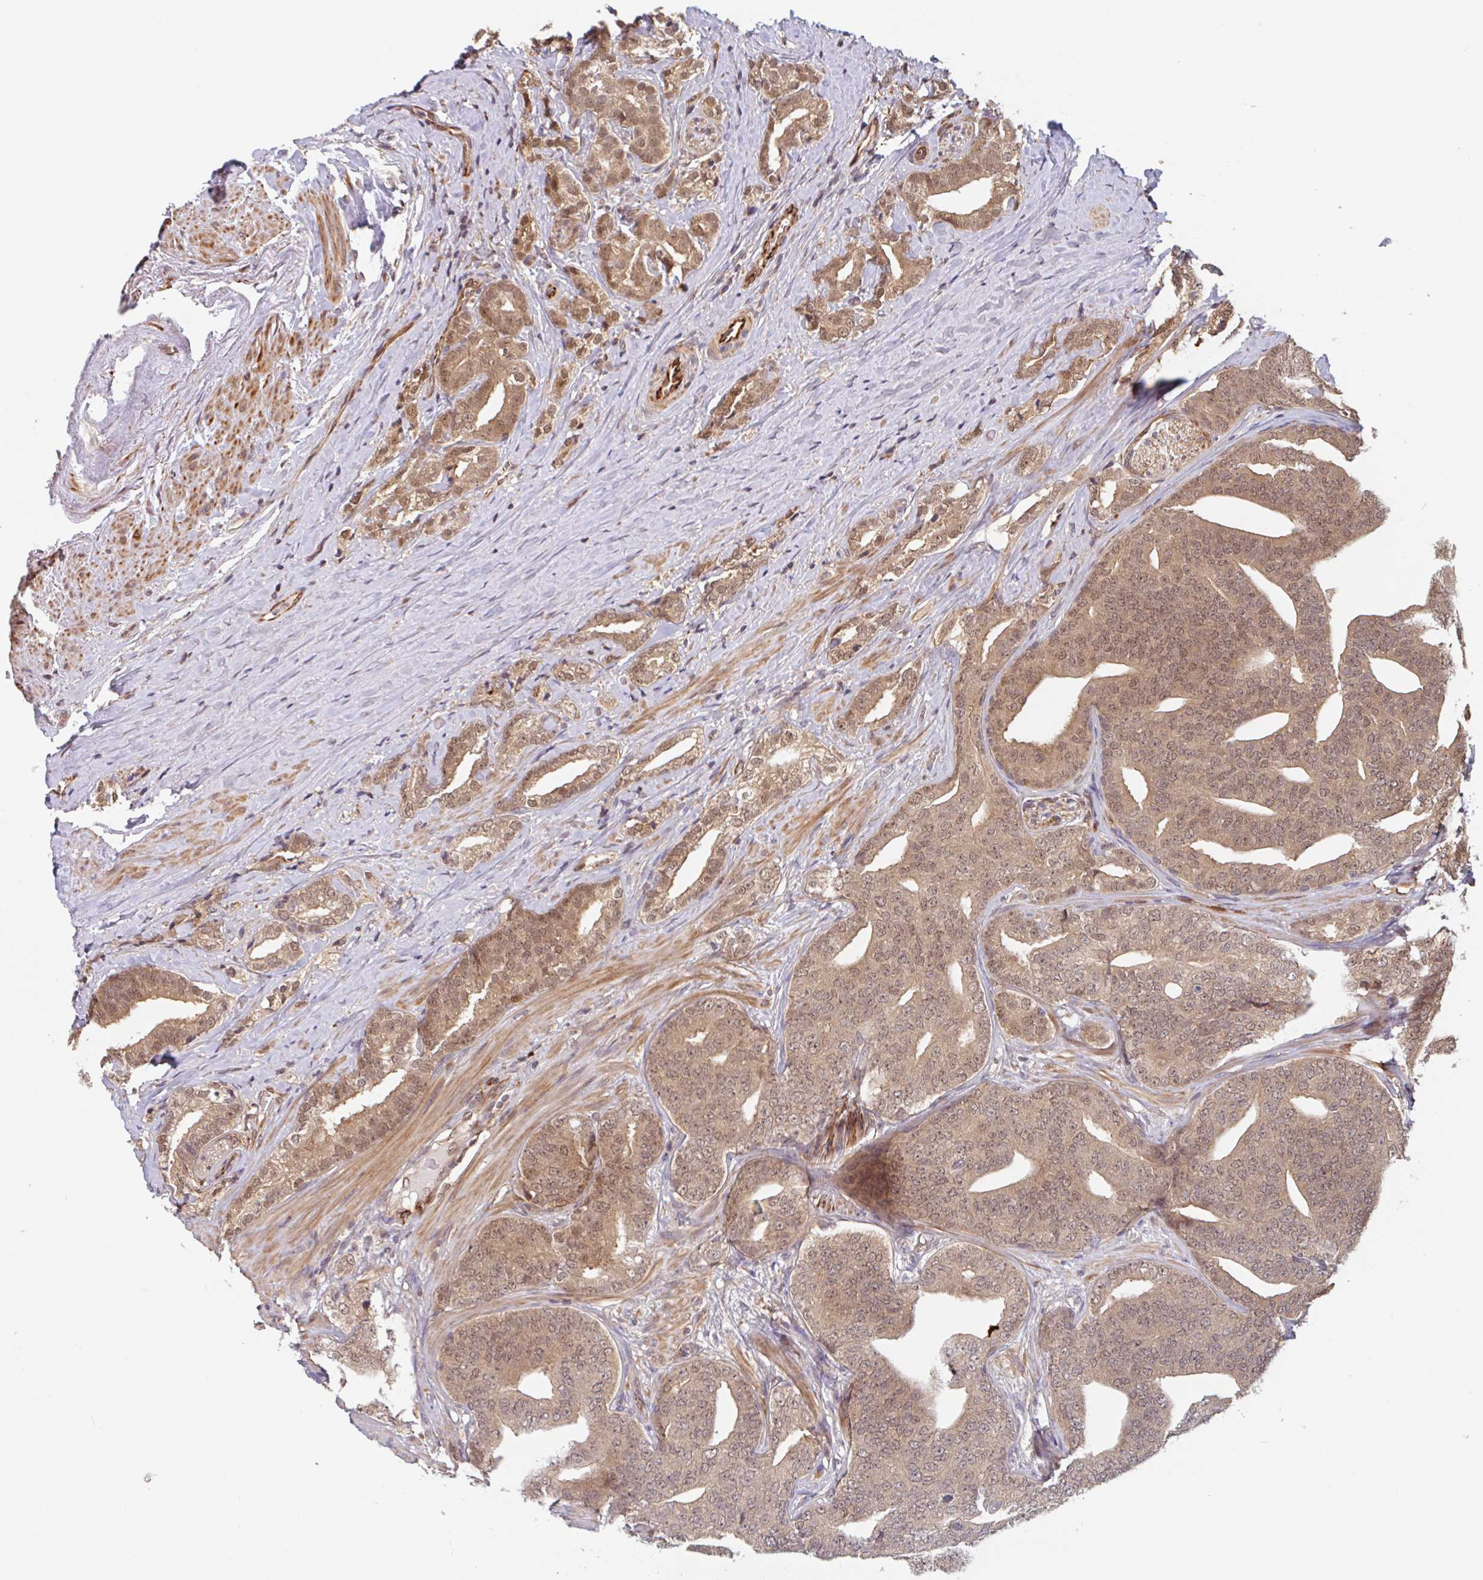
{"staining": {"intensity": "moderate", "quantity": "25%-75%", "location": "cytoplasmic/membranous,nuclear"}, "tissue": "prostate cancer", "cell_type": "Tumor cells", "image_type": "cancer", "snomed": [{"axis": "morphology", "description": "Adenocarcinoma, High grade"}, {"axis": "topography", "description": "Prostate"}], "caption": "Immunohistochemical staining of human prostate cancer (high-grade adenocarcinoma) exhibits medium levels of moderate cytoplasmic/membranous and nuclear protein staining in about 25%-75% of tumor cells.", "gene": "NUB1", "patient": {"sex": "male", "age": 72}}